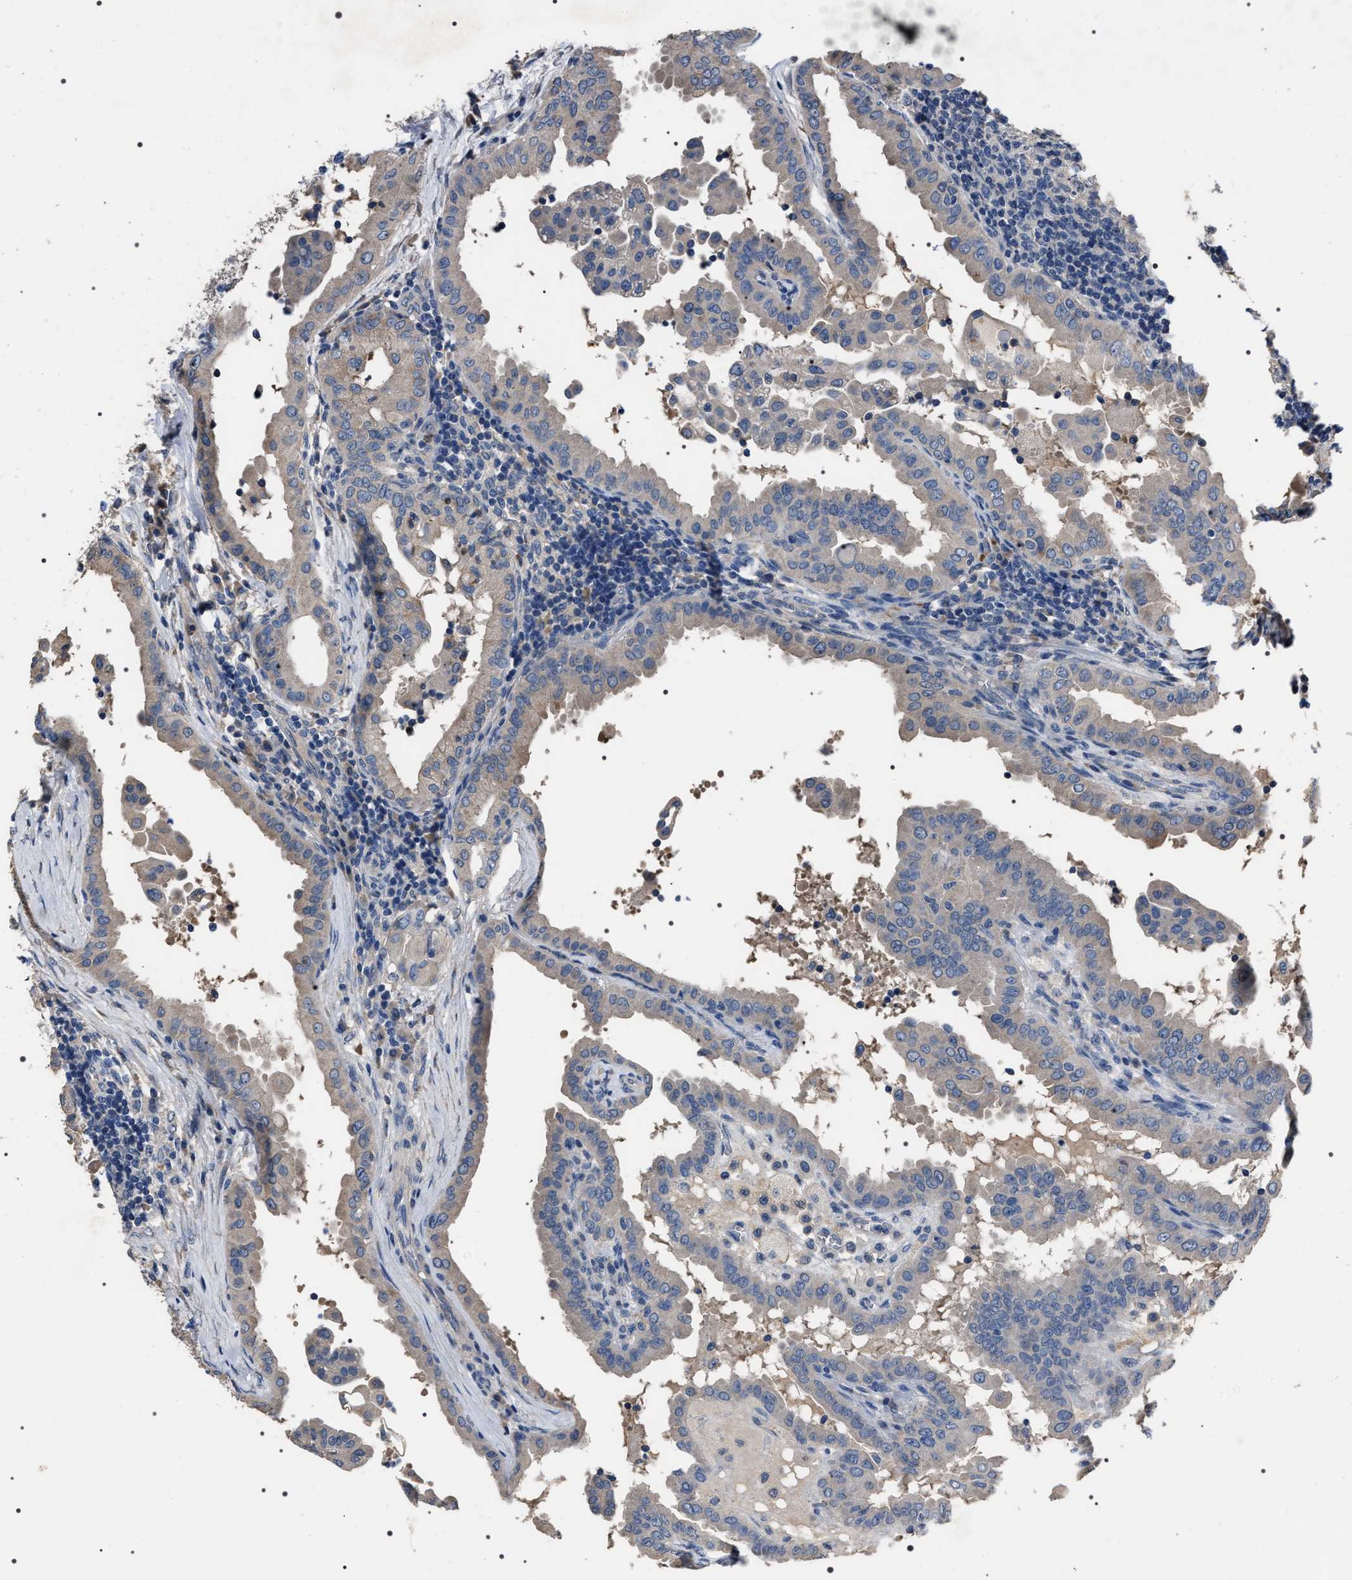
{"staining": {"intensity": "negative", "quantity": "none", "location": "none"}, "tissue": "thyroid cancer", "cell_type": "Tumor cells", "image_type": "cancer", "snomed": [{"axis": "morphology", "description": "Papillary adenocarcinoma, NOS"}, {"axis": "topography", "description": "Thyroid gland"}], "caption": "Protein analysis of thyroid papillary adenocarcinoma demonstrates no significant staining in tumor cells.", "gene": "TRIM54", "patient": {"sex": "male", "age": 33}}